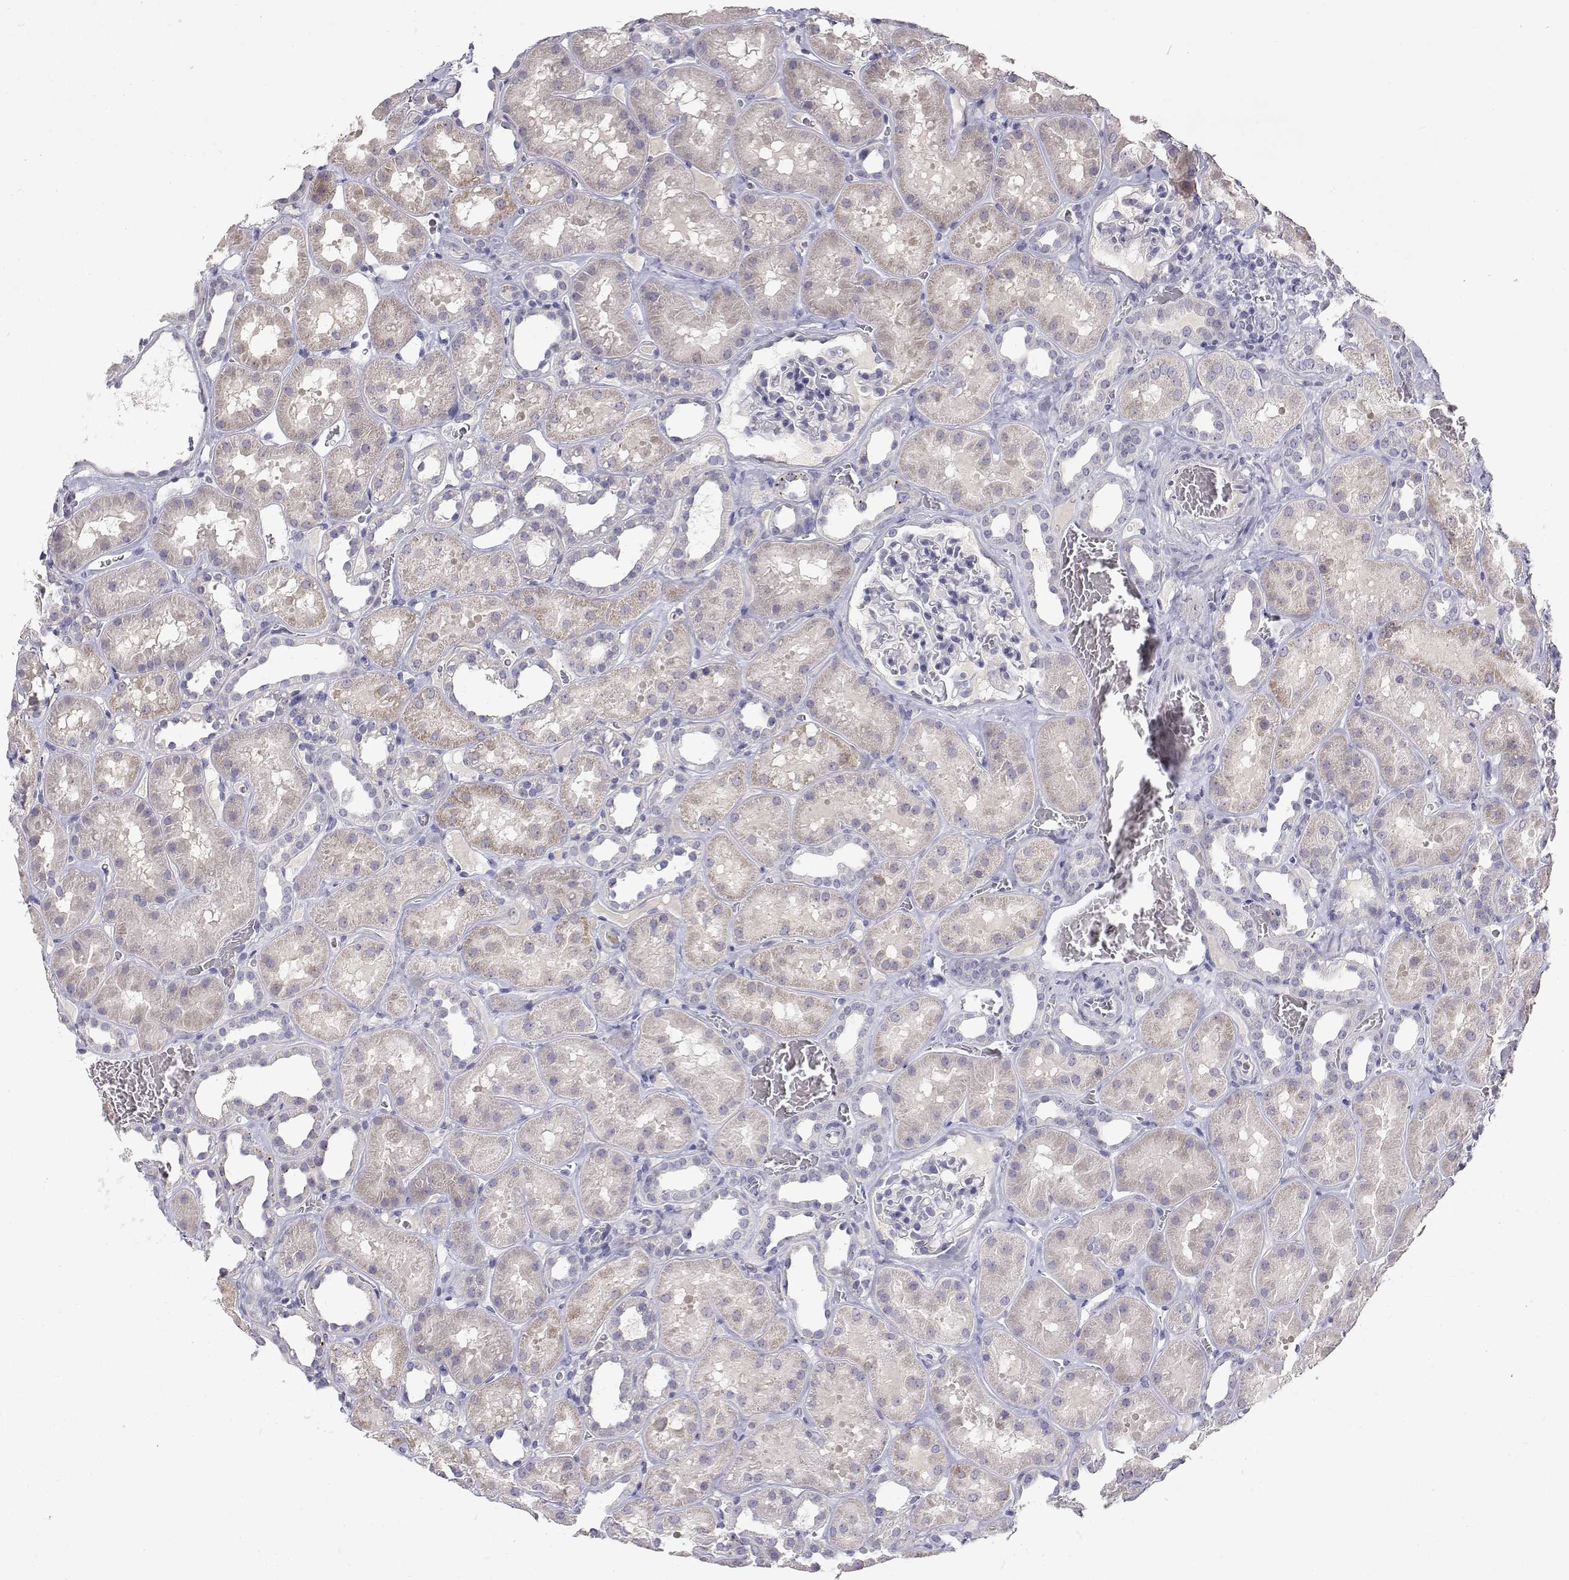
{"staining": {"intensity": "negative", "quantity": "none", "location": "none"}, "tissue": "kidney", "cell_type": "Cells in glomeruli", "image_type": "normal", "snomed": [{"axis": "morphology", "description": "Normal tissue, NOS"}, {"axis": "topography", "description": "Kidney"}], "caption": "The immunohistochemistry (IHC) image has no significant positivity in cells in glomeruli of kidney. (Stains: DAB (3,3'-diaminobenzidine) IHC with hematoxylin counter stain, Microscopy: brightfield microscopy at high magnification).", "gene": "TRIM60", "patient": {"sex": "female", "age": 41}}